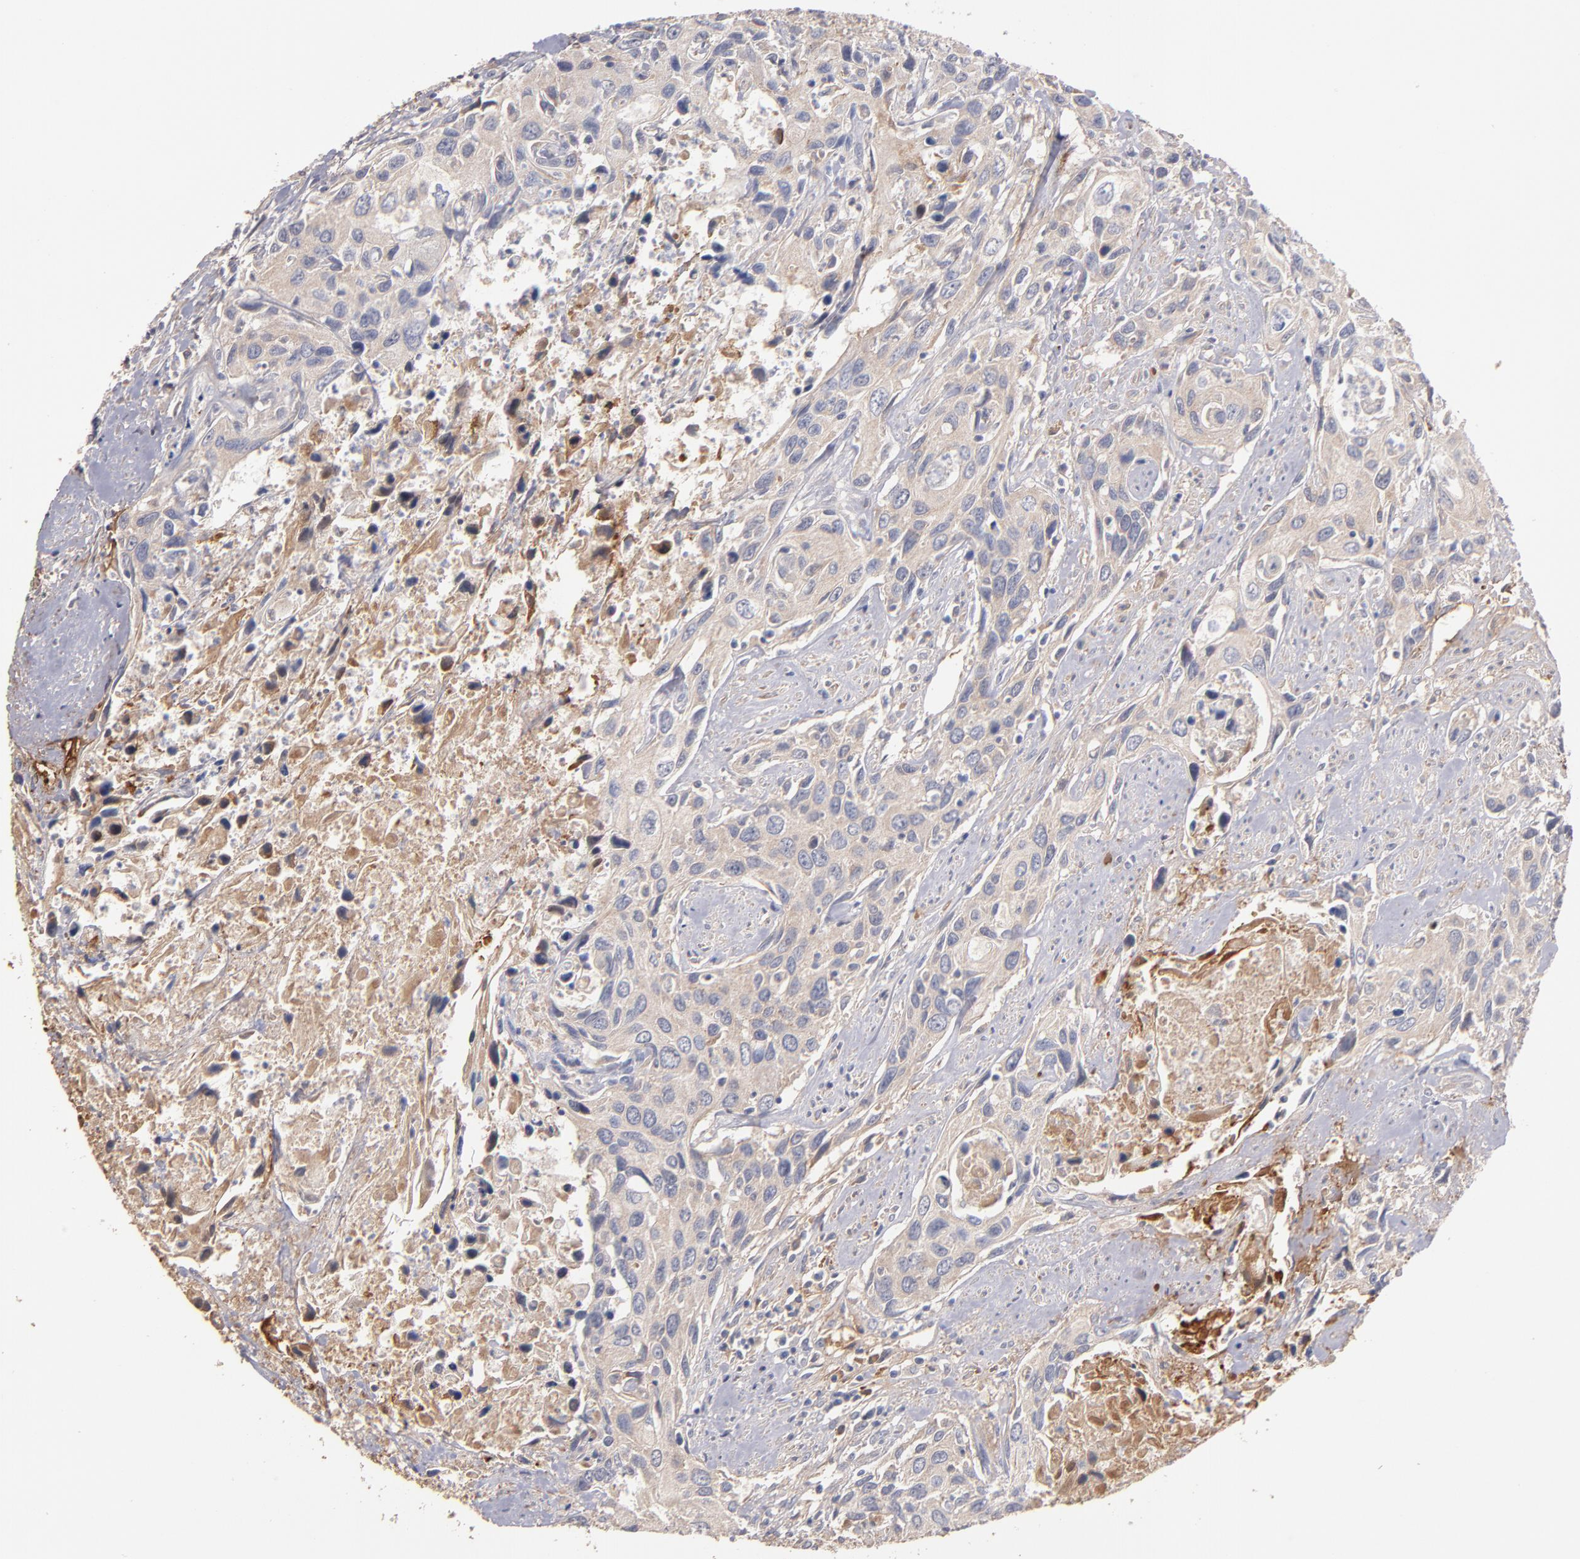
{"staining": {"intensity": "weak", "quantity": ">75%", "location": "cytoplasmic/membranous"}, "tissue": "urothelial cancer", "cell_type": "Tumor cells", "image_type": "cancer", "snomed": [{"axis": "morphology", "description": "Urothelial carcinoma, High grade"}, {"axis": "topography", "description": "Urinary bladder"}], "caption": "Urothelial carcinoma (high-grade) stained with IHC reveals weak cytoplasmic/membranous expression in about >75% of tumor cells. The protein is stained brown, and the nuclei are stained in blue (DAB IHC with brightfield microscopy, high magnification).", "gene": "DACT1", "patient": {"sex": "male", "age": 71}}